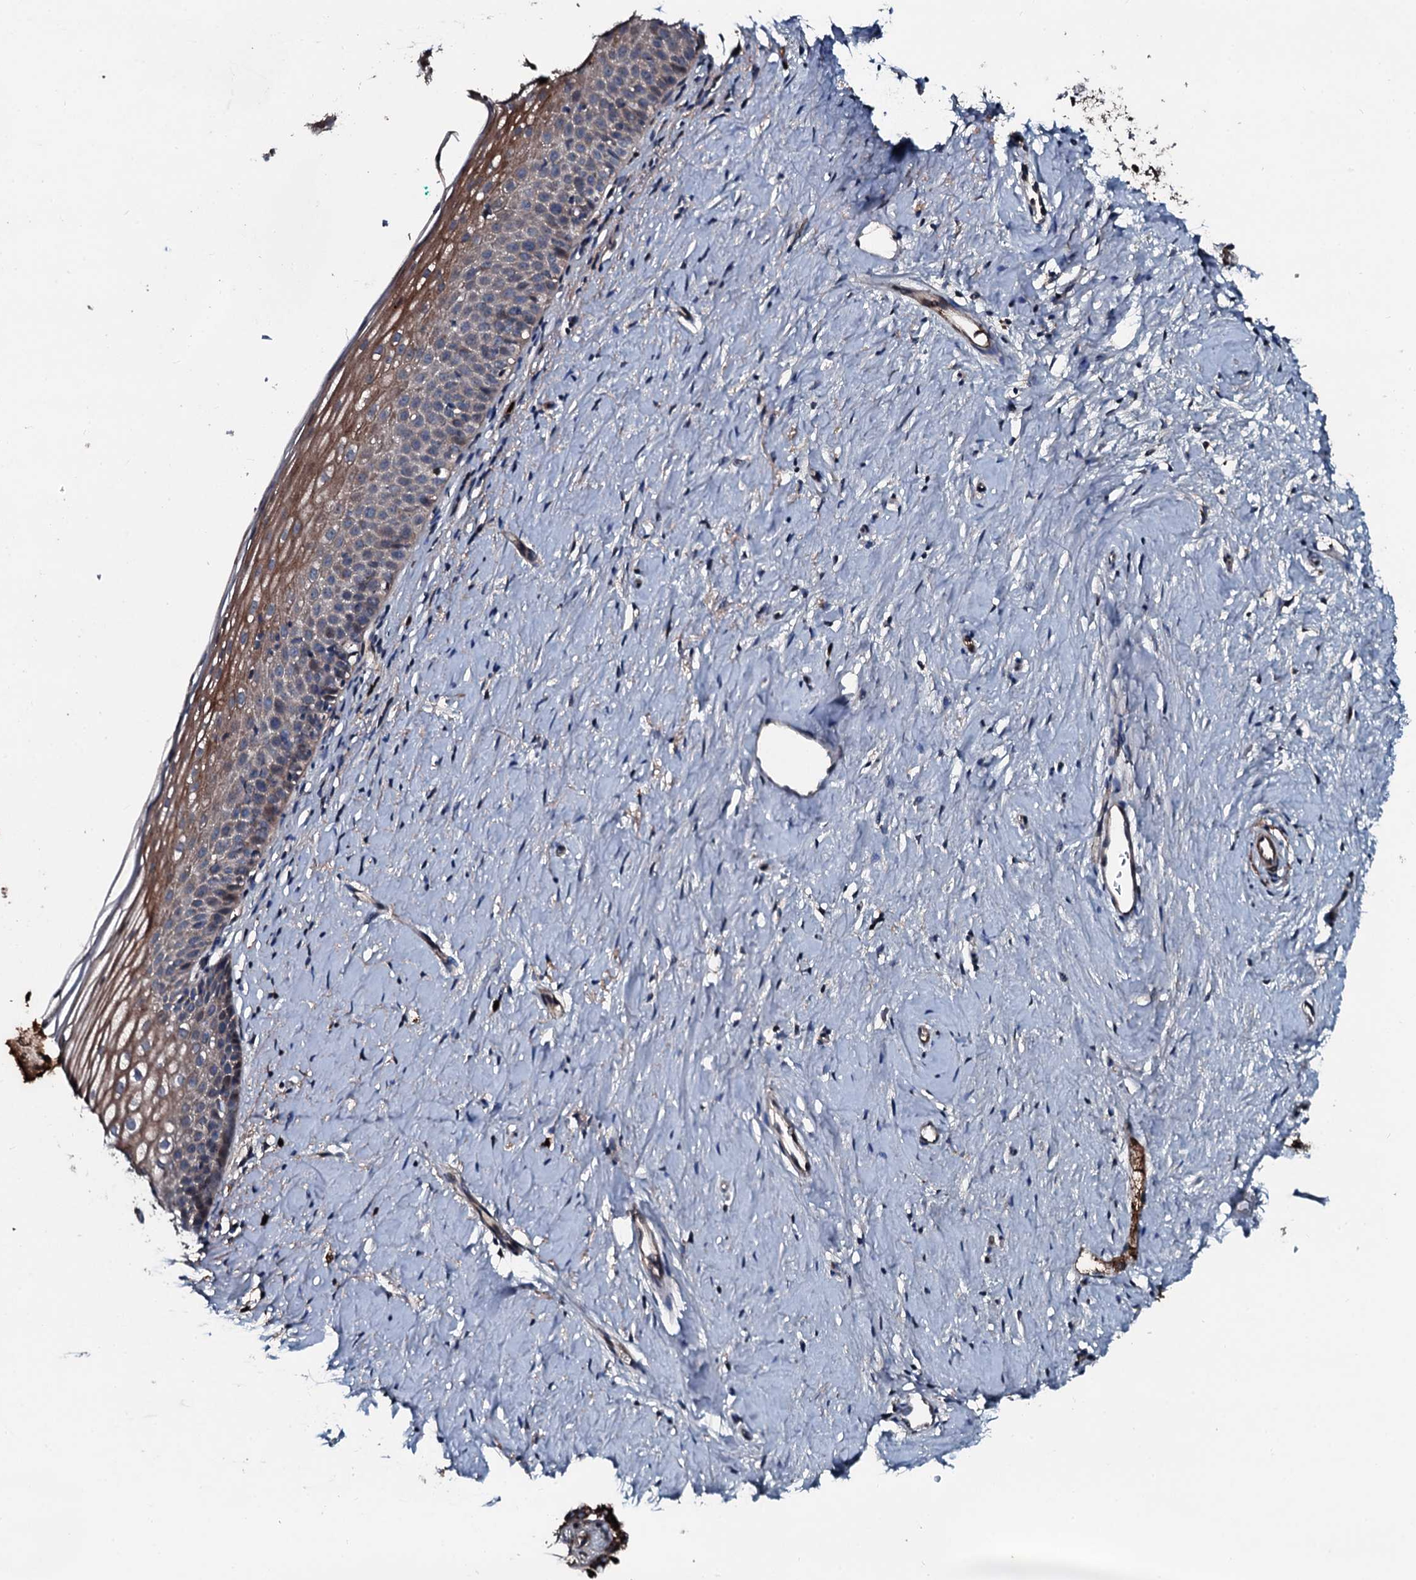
{"staining": {"intensity": "moderate", "quantity": "25%-75%", "location": "cytoplasmic/membranous"}, "tissue": "cervix", "cell_type": "Glandular cells", "image_type": "normal", "snomed": [{"axis": "morphology", "description": "Normal tissue, NOS"}, {"axis": "topography", "description": "Cervix"}], "caption": "This photomicrograph exhibits immunohistochemistry (IHC) staining of normal cervix, with medium moderate cytoplasmic/membranous positivity in about 25%-75% of glandular cells.", "gene": "AARS1", "patient": {"sex": "female", "age": 57}}